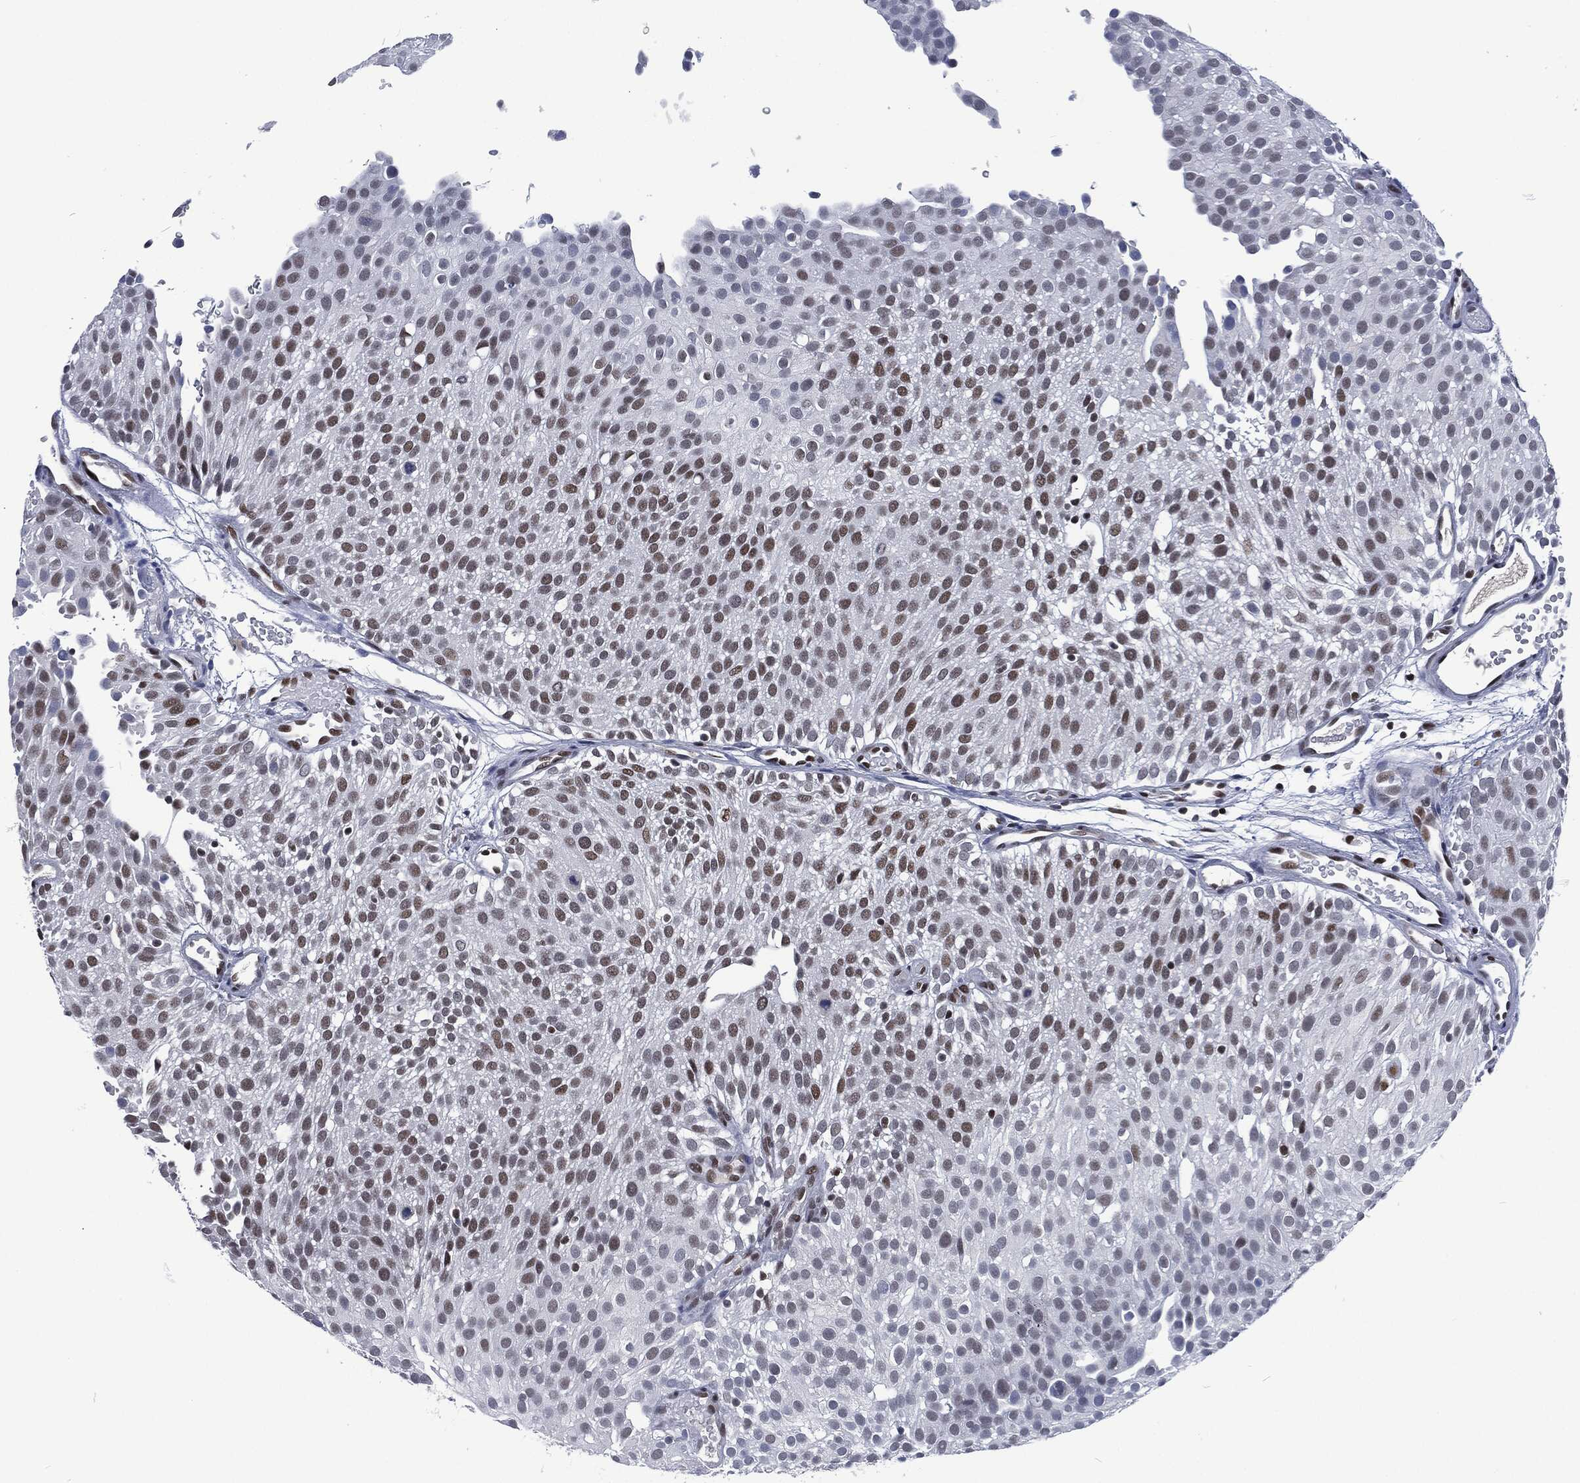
{"staining": {"intensity": "strong", "quantity": "25%-75%", "location": "nuclear"}, "tissue": "urothelial cancer", "cell_type": "Tumor cells", "image_type": "cancer", "snomed": [{"axis": "morphology", "description": "Urothelial carcinoma, Low grade"}, {"axis": "topography", "description": "Urinary bladder"}], "caption": "Human urothelial cancer stained with a protein marker reveals strong staining in tumor cells.", "gene": "DCPS", "patient": {"sex": "male", "age": 78}}